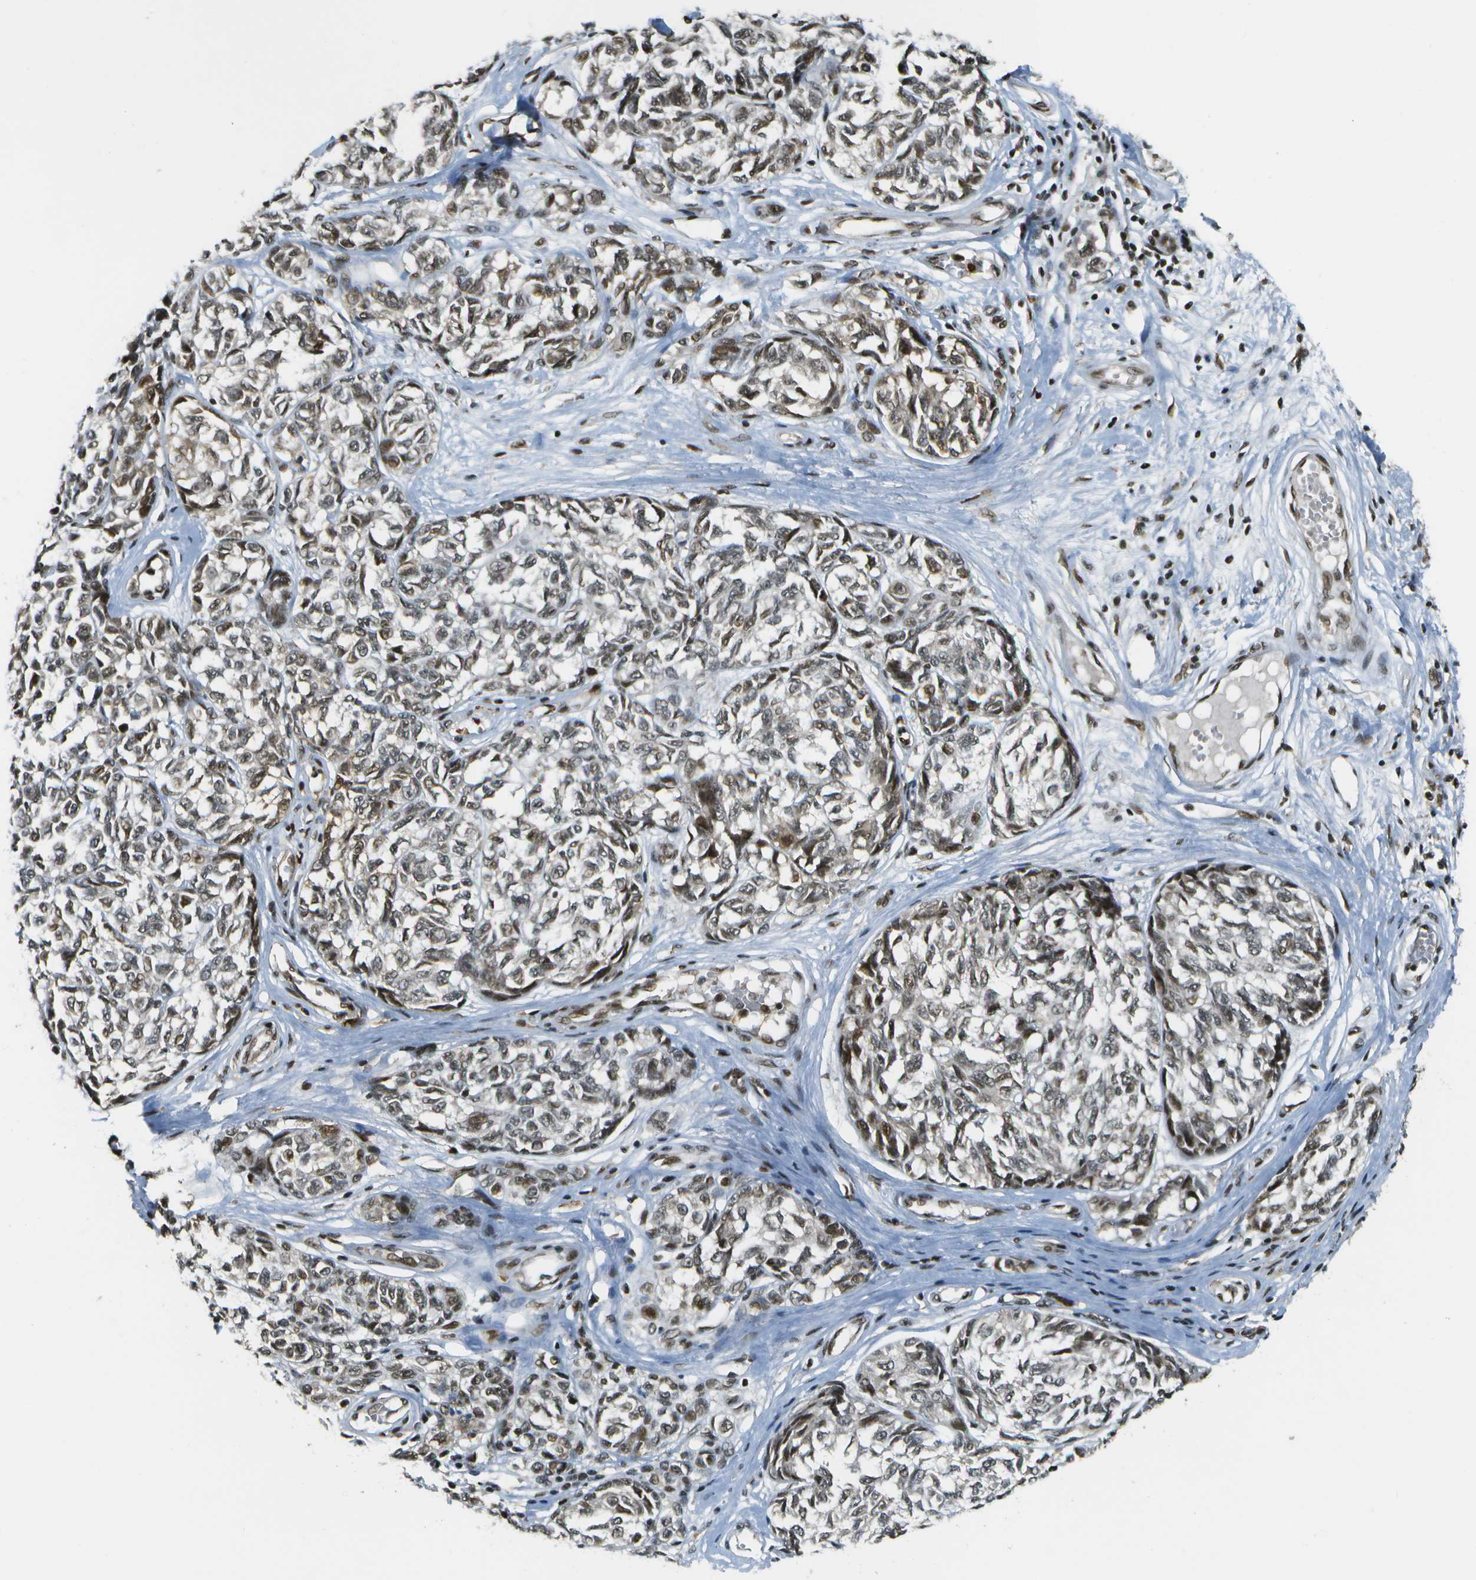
{"staining": {"intensity": "moderate", "quantity": "25%-75%", "location": "nuclear"}, "tissue": "melanoma", "cell_type": "Tumor cells", "image_type": "cancer", "snomed": [{"axis": "morphology", "description": "Malignant melanoma, NOS"}, {"axis": "topography", "description": "Skin"}], "caption": "Tumor cells exhibit medium levels of moderate nuclear staining in about 25%-75% of cells in melanoma. The staining was performed using DAB (3,3'-diaminobenzidine), with brown indicating positive protein expression. Nuclei are stained blue with hematoxylin.", "gene": "IRF7", "patient": {"sex": "female", "age": 64}}